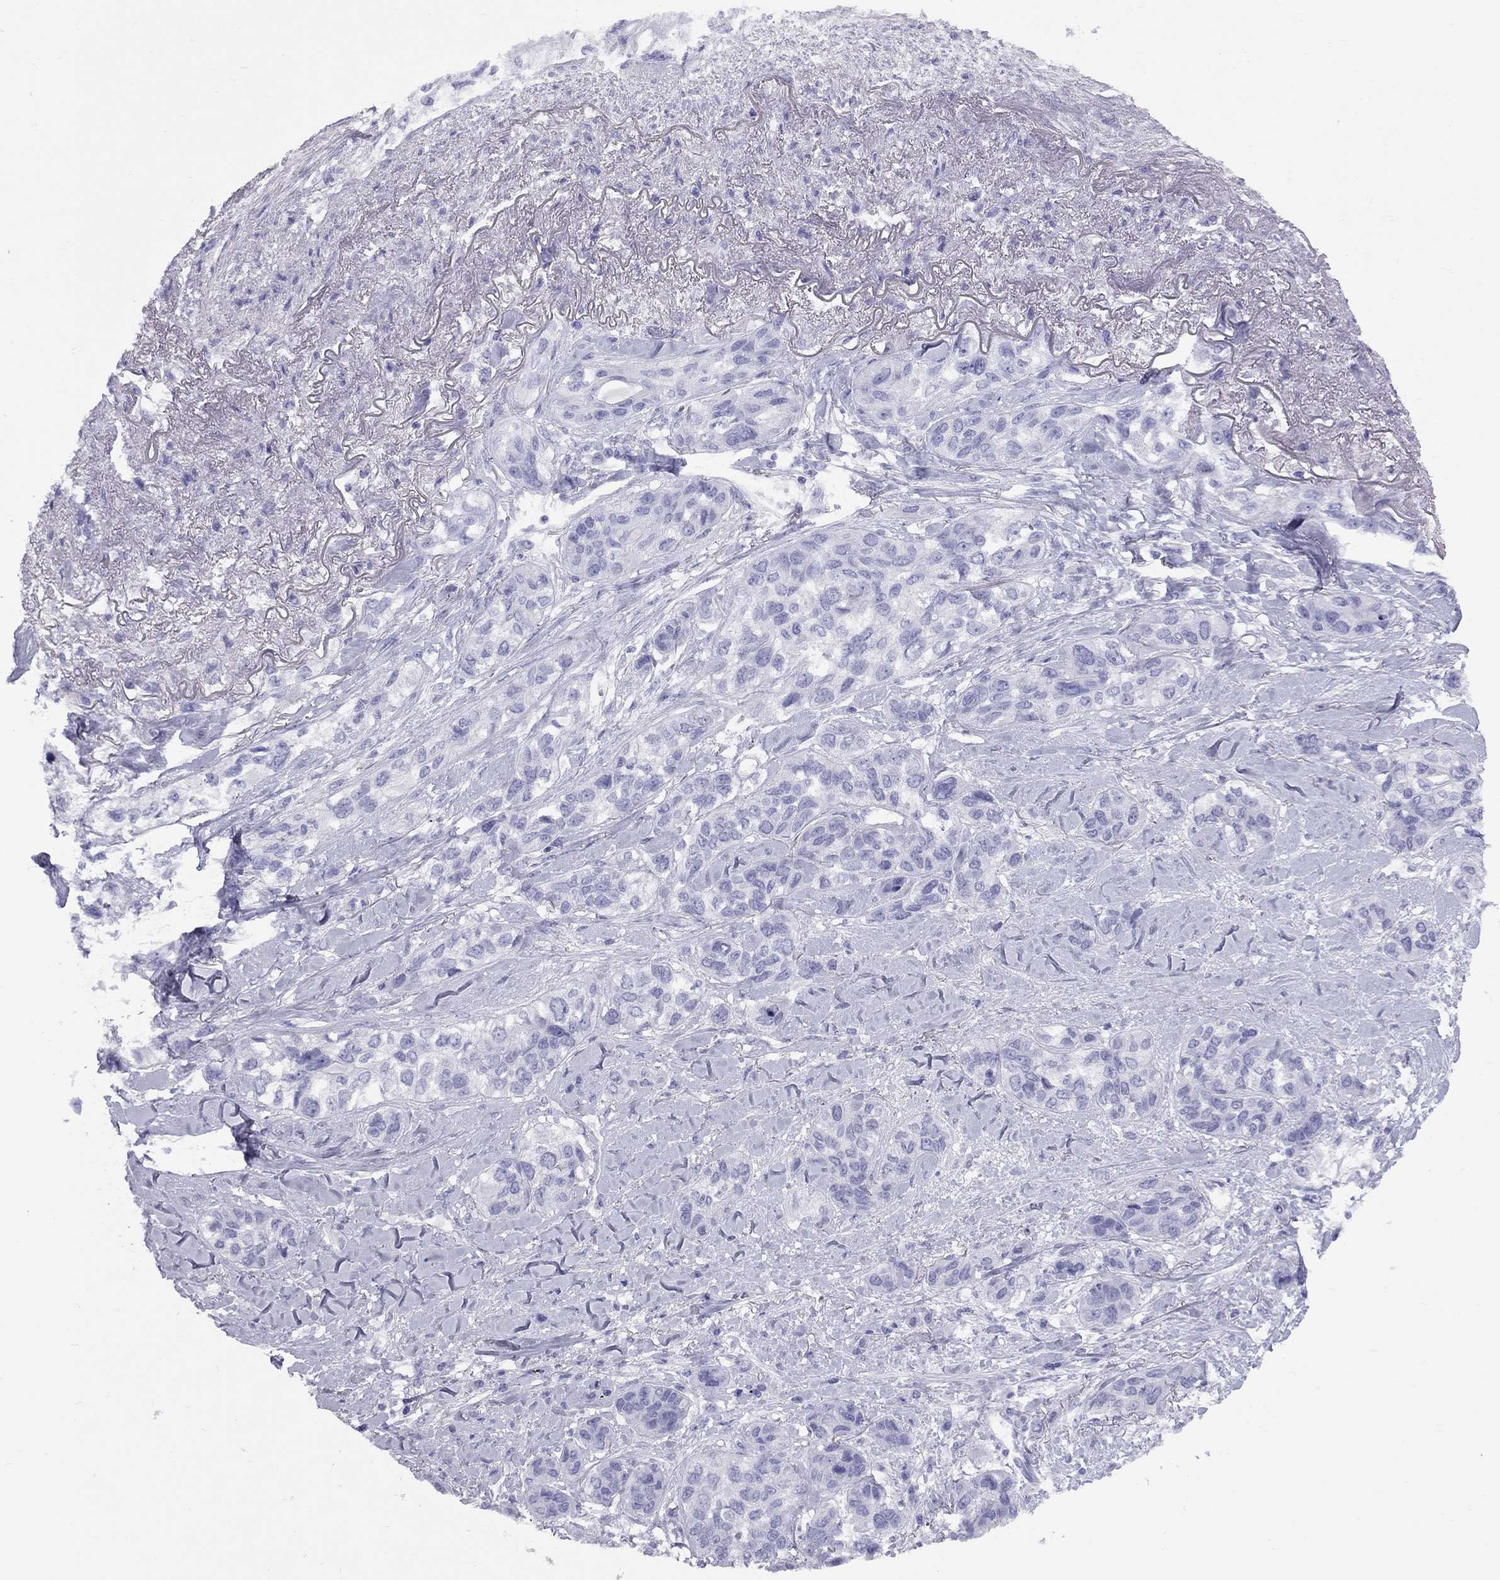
{"staining": {"intensity": "negative", "quantity": "none", "location": "none"}, "tissue": "lung cancer", "cell_type": "Tumor cells", "image_type": "cancer", "snomed": [{"axis": "morphology", "description": "Squamous cell carcinoma, NOS"}, {"axis": "topography", "description": "Lung"}], "caption": "This is a image of IHC staining of lung cancer, which shows no expression in tumor cells. The staining was performed using DAB (3,3'-diaminobenzidine) to visualize the protein expression in brown, while the nuclei were stained in blue with hematoxylin (Magnification: 20x).", "gene": "FSCN3", "patient": {"sex": "female", "age": 70}}